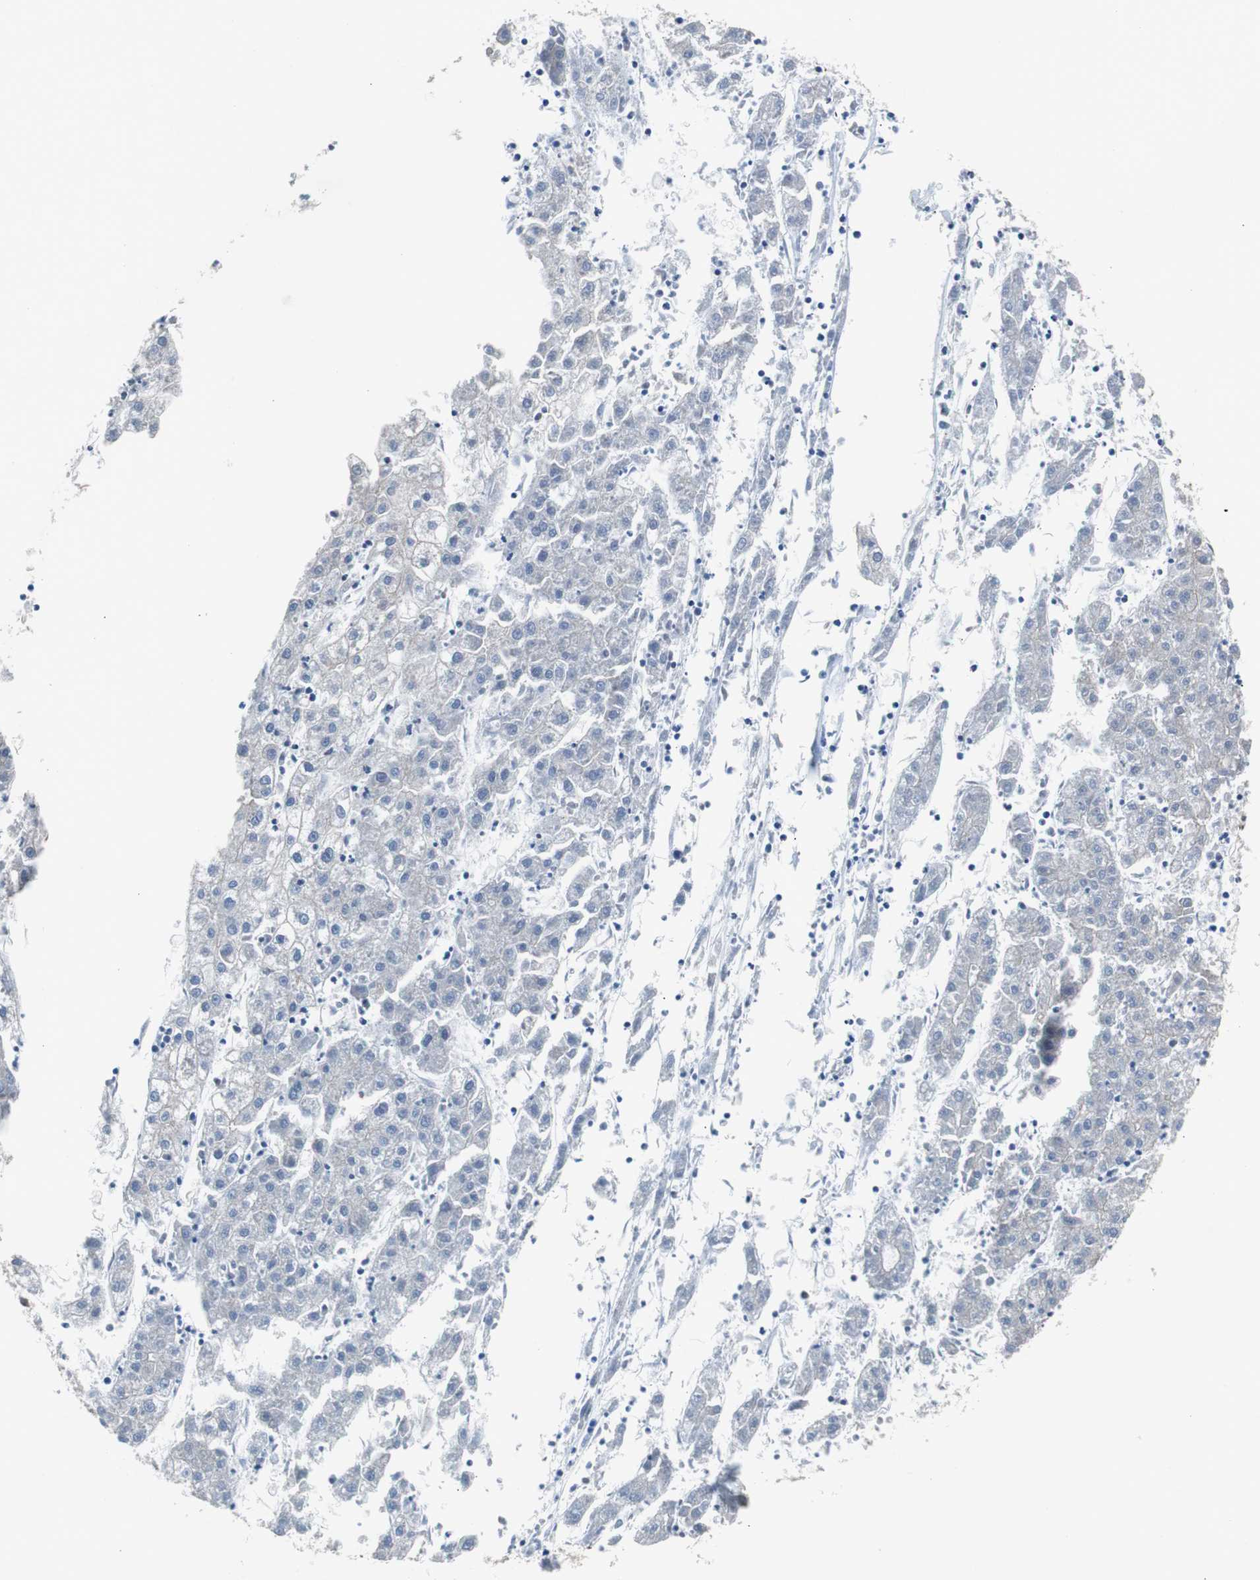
{"staining": {"intensity": "negative", "quantity": "none", "location": "none"}, "tissue": "liver cancer", "cell_type": "Tumor cells", "image_type": "cancer", "snomed": [{"axis": "morphology", "description": "Carcinoma, Hepatocellular, NOS"}, {"axis": "topography", "description": "Liver"}], "caption": "This is an immunohistochemistry histopathology image of human hepatocellular carcinoma (liver). There is no staining in tumor cells.", "gene": "KIF3B", "patient": {"sex": "male", "age": 72}}